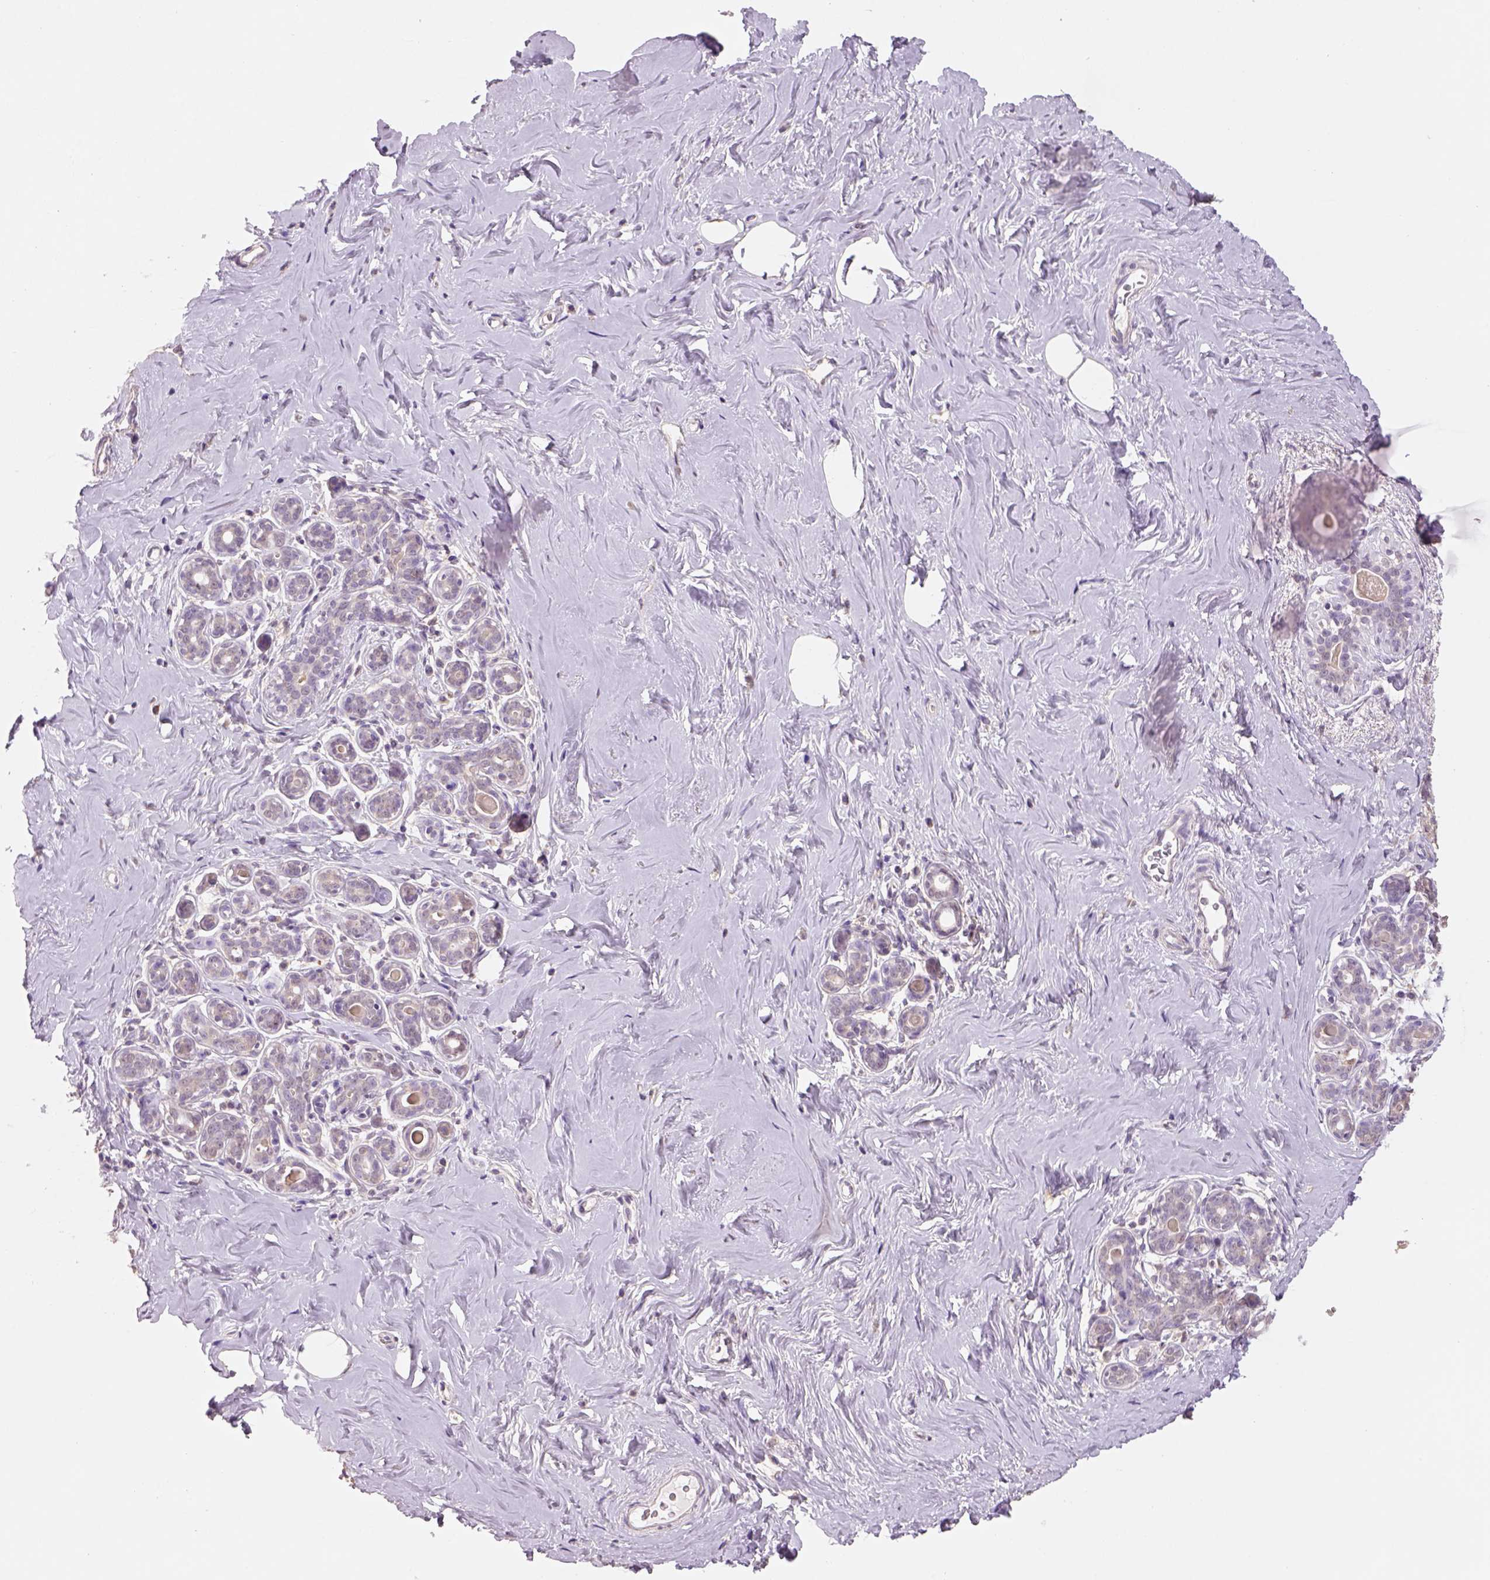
{"staining": {"intensity": "negative", "quantity": "none", "location": "none"}, "tissue": "breast", "cell_type": "Adipocytes", "image_type": "normal", "snomed": [{"axis": "morphology", "description": "Normal tissue, NOS"}, {"axis": "topography", "description": "Skin"}, {"axis": "topography", "description": "Breast"}], "caption": "Immunohistochemistry of unremarkable human breast demonstrates no staining in adipocytes. (DAB (3,3'-diaminobenzidine) immunohistochemistry visualized using brightfield microscopy, high magnification).", "gene": "AP2B1", "patient": {"sex": "female", "age": 43}}